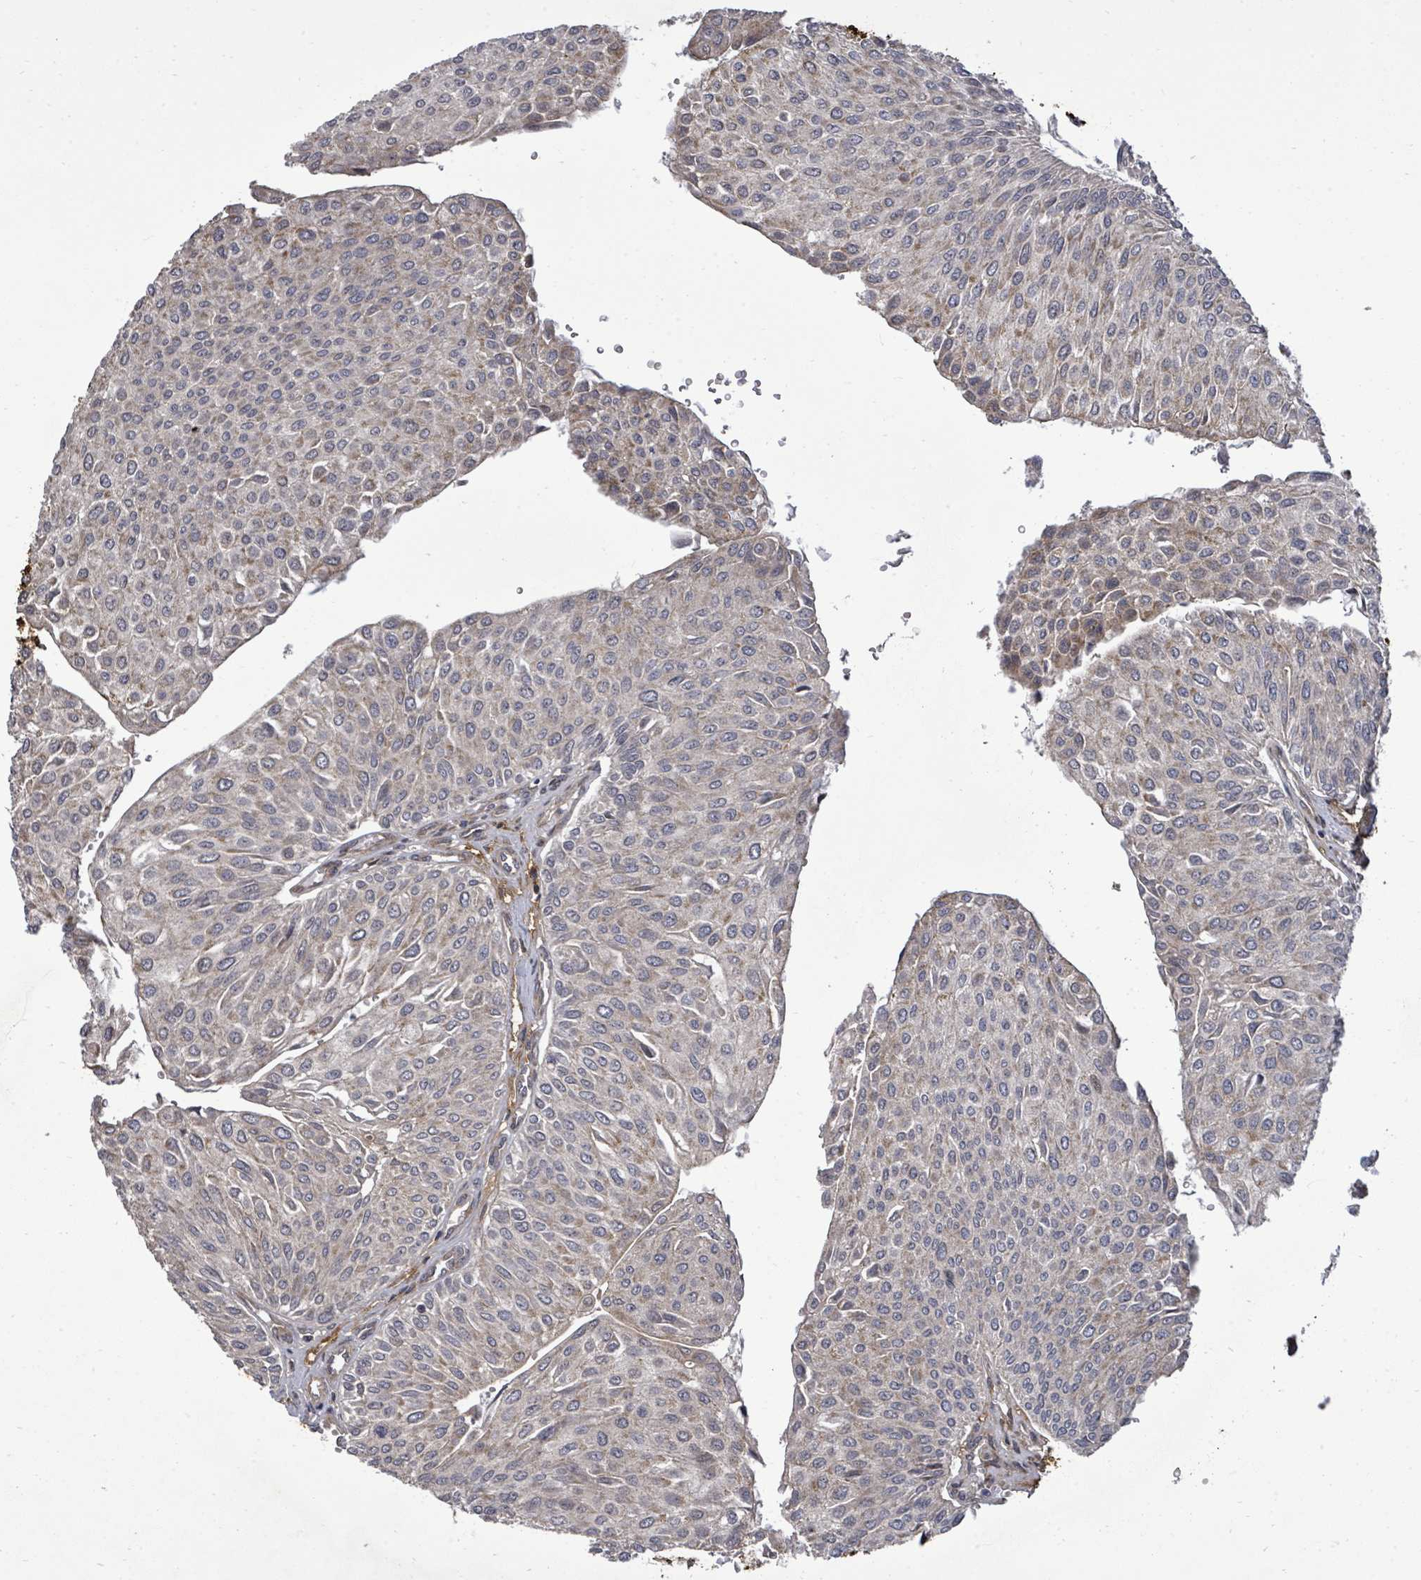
{"staining": {"intensity": "weak", "quantity": "25%-75%", "location": "cytoplasmic/membranous"}, "tissue": "urothelial cancer", "cell_type": "Tumor cells", "image_type": "cancer", "snomed": [{"axis": "morphology", "description": "Urothelial carcinoma, NOS"}, {"axis": "topography", "description": "Urinary bladder"}], "caption": "This image reveals immunohistochemistry (IHC) staining of human urothelial cancer, with low weak cytoplasmic/membranous positivity in about 25%-75% of tumor cells.", "gene": "KRTAP27-1", "patient": {"sex": "male", "age": 67}}